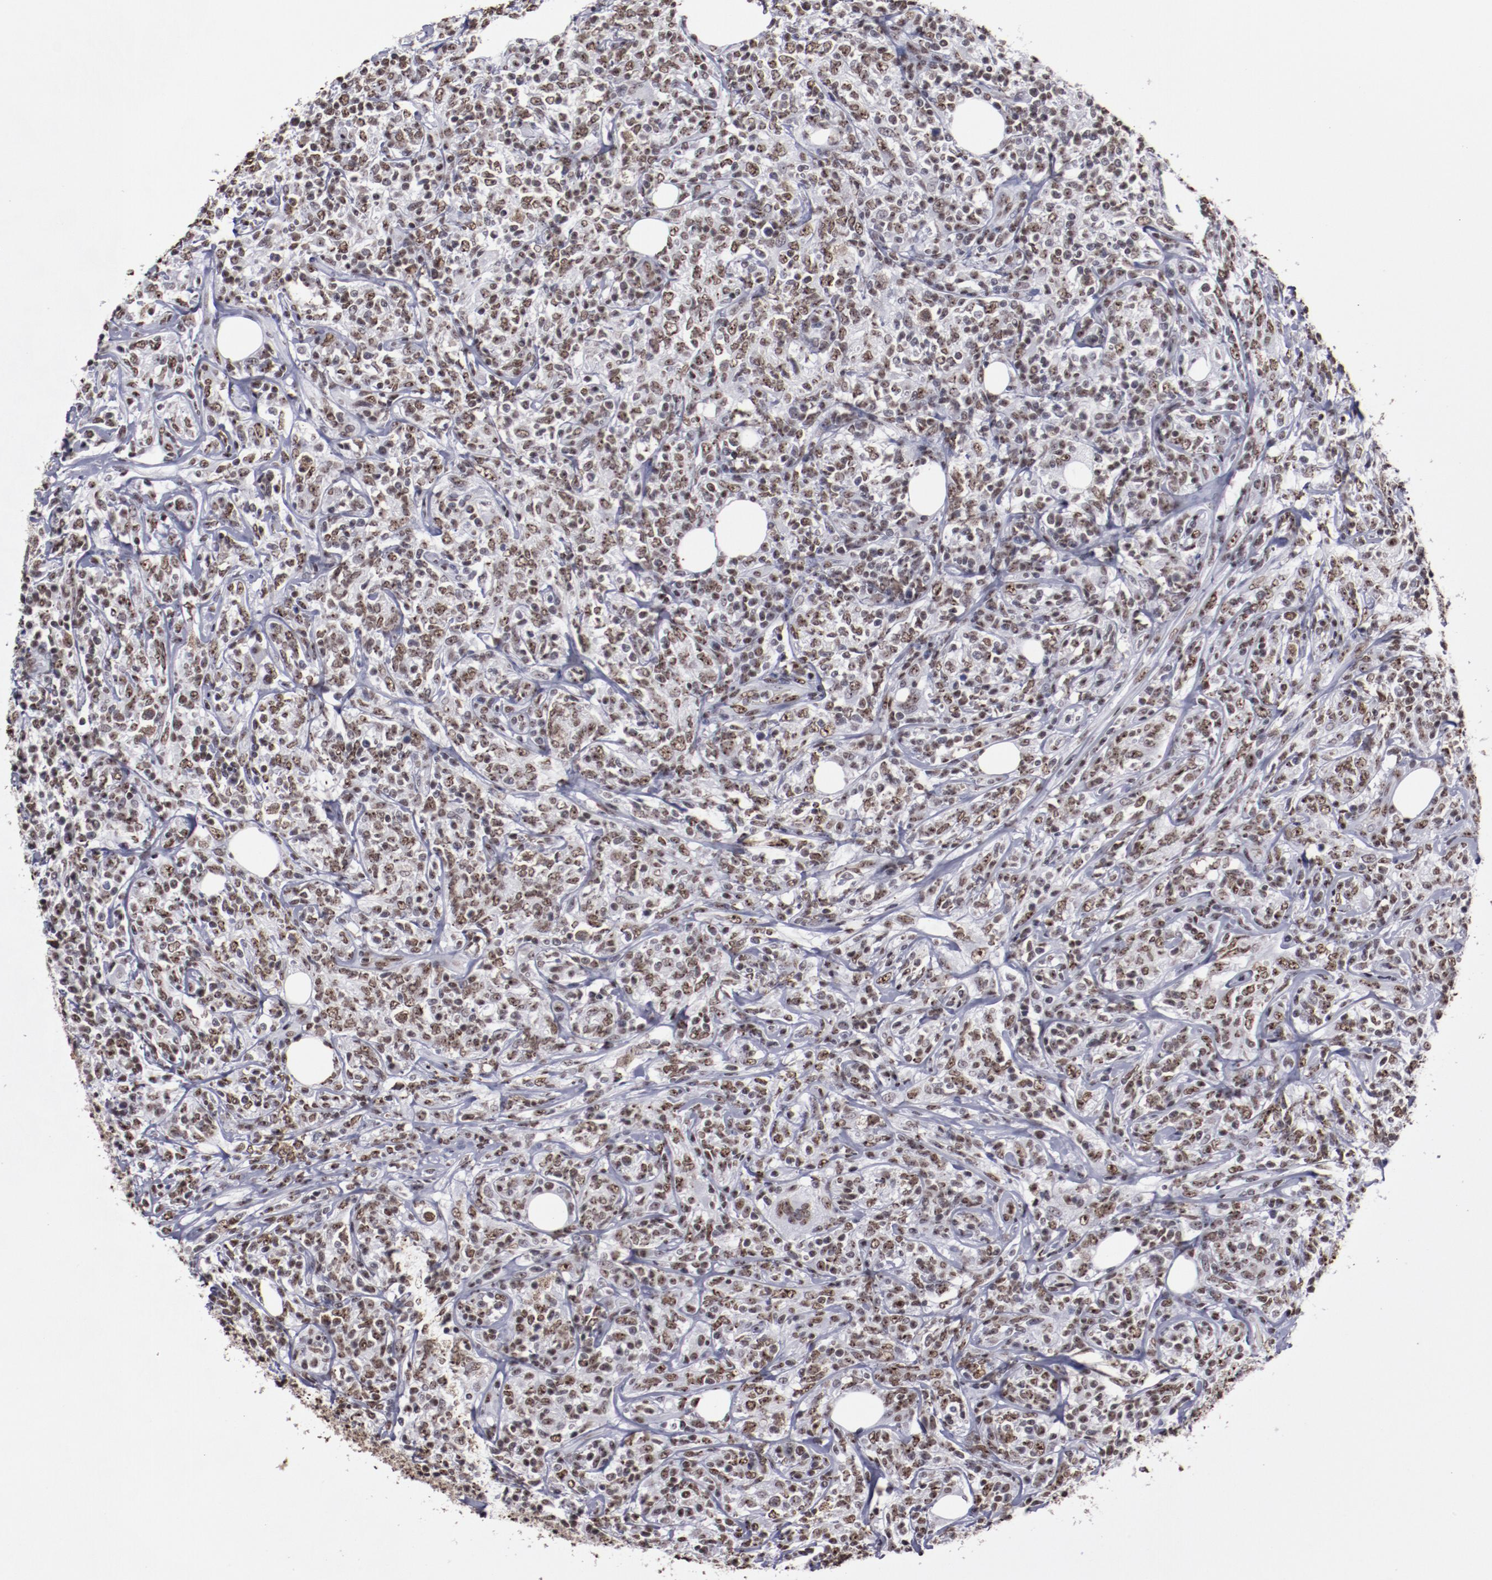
{"staining": {"intensity": "strong", "quantity": ">75%", "location": "nuclear"}, "tissue": "lymphoma", "cell_type": "Tumor cells", "image_type": "cancer", "snomed": [{"axis": "morphology", "description": "Malignant lymphoma, non-Hodgkin's type, High grade"}, {"axis": "topography", "description": "Lymph node"}], "caption": "Lymphoma was stained to show a protein in brown. There is high levels of strong nuclear positivity in approximately >75% of tumor cells. The staining is performed using DAB (3,3'-diaminobenzidine) brown chromogen to label protein expression. The nuclei are counter-stained blue using hematoxylin.", "gene": "HNRNPA2B1", "patient": {"sex": "female", "age": 84}}